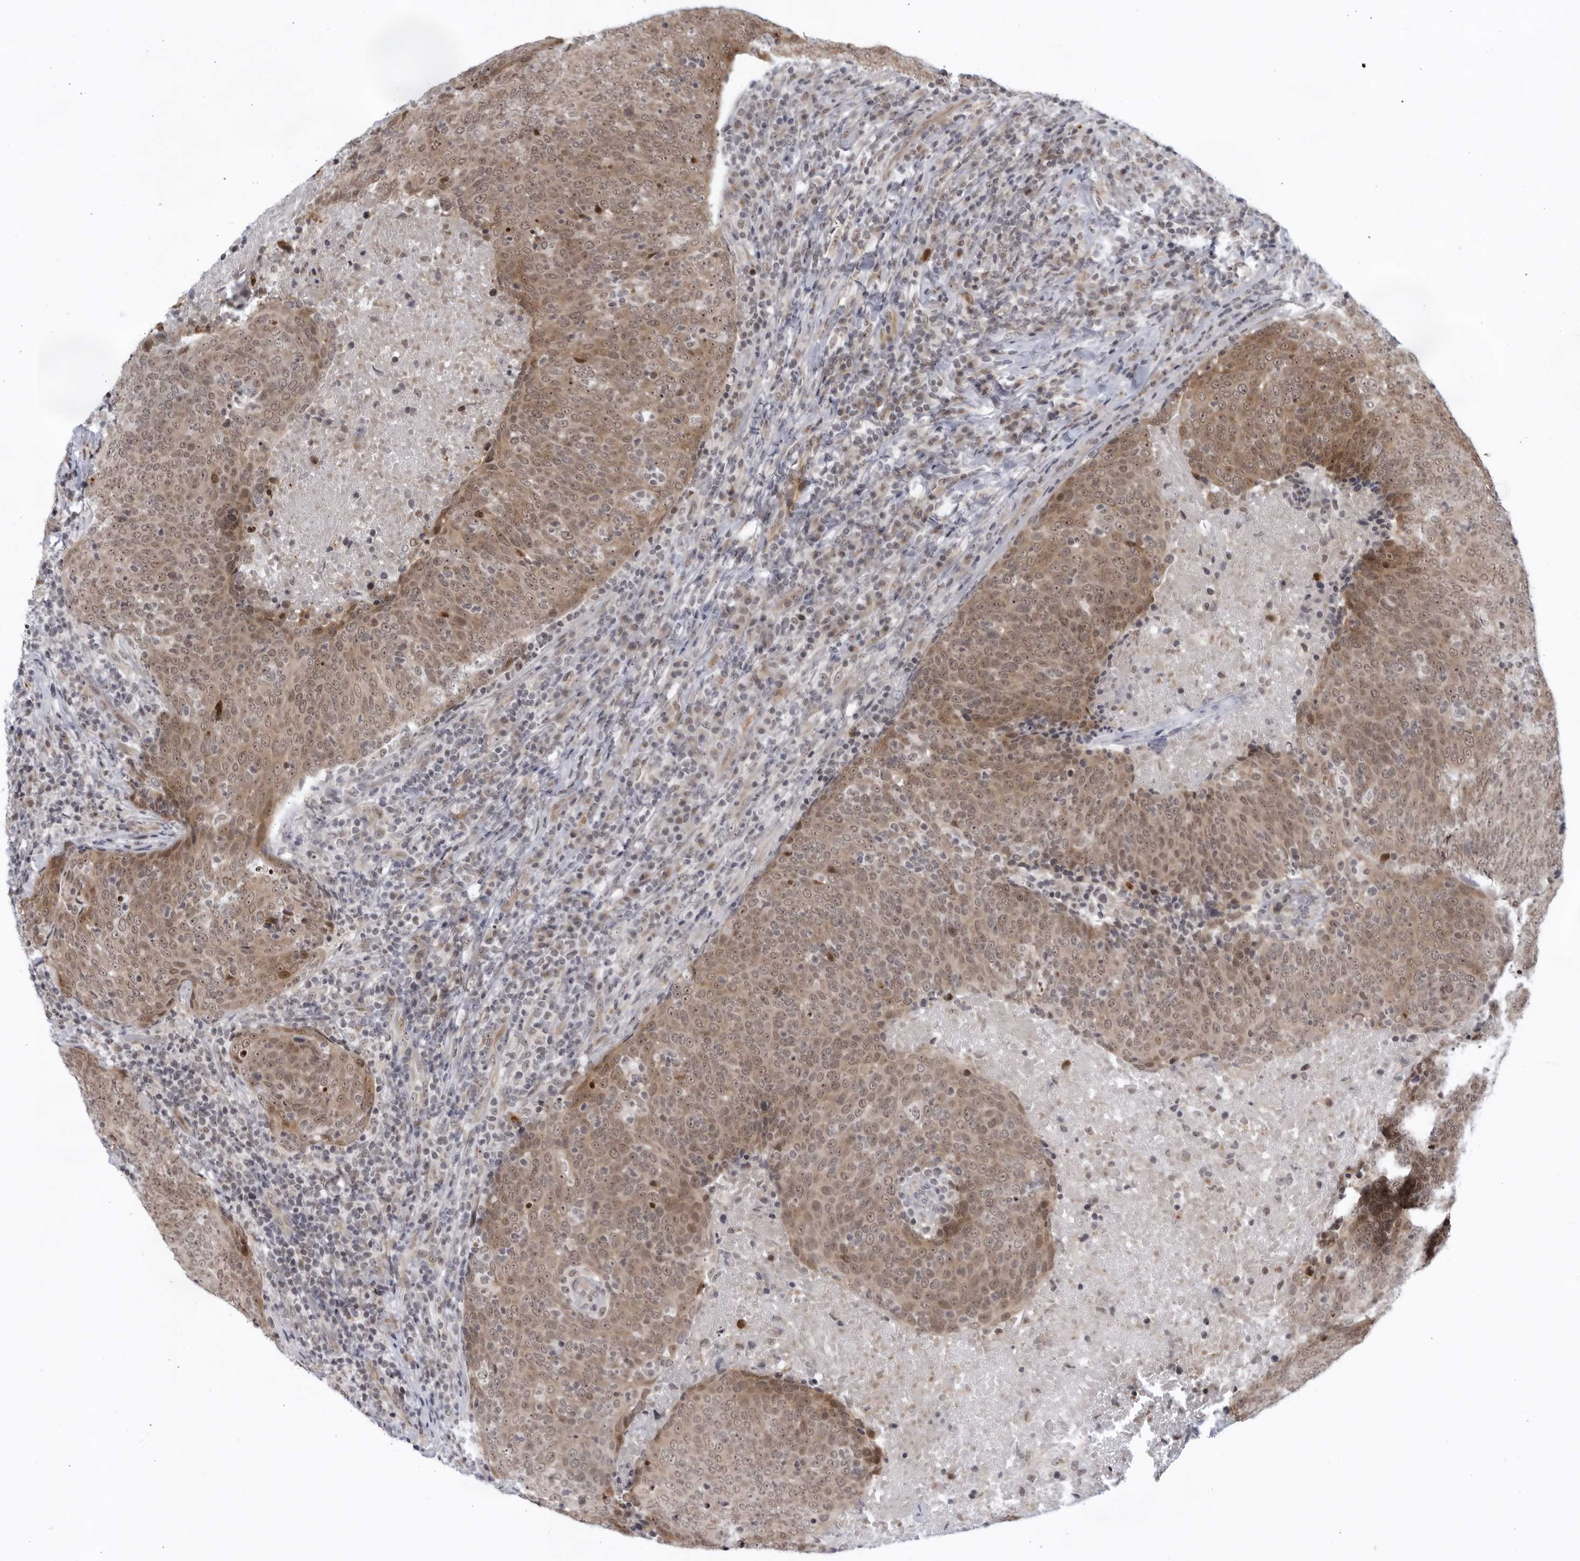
{"staining": {"intensity": "moderate", "quantity": ">75%", "location": "cytoplasmic/membranous,nuclear"}, "tissue": "head and neck cancer", "cell_type": "Tumor cells", "image_type": "cancer", "snomed": [{"axis": "morphology", "description": "Squamous cell carcinoma, NOS"}, {"axis": "morphology", "description": "Squamous cell carcinoma, metastatic, NOS"}, {"axis": "topography", "description": "Lymph node"}, {"axis": "topography", "description": "Head-Neck"}], "caption": "The histopathology image displays staining of head and neck metastatic squamous cell carcinoma, revealing moderate cytoplasmic/membranous and nuclear protein expression (brown color) within tumor cells.", "gene": "ITGB3BP", "patient": {"sex": "male", "age": 62}}